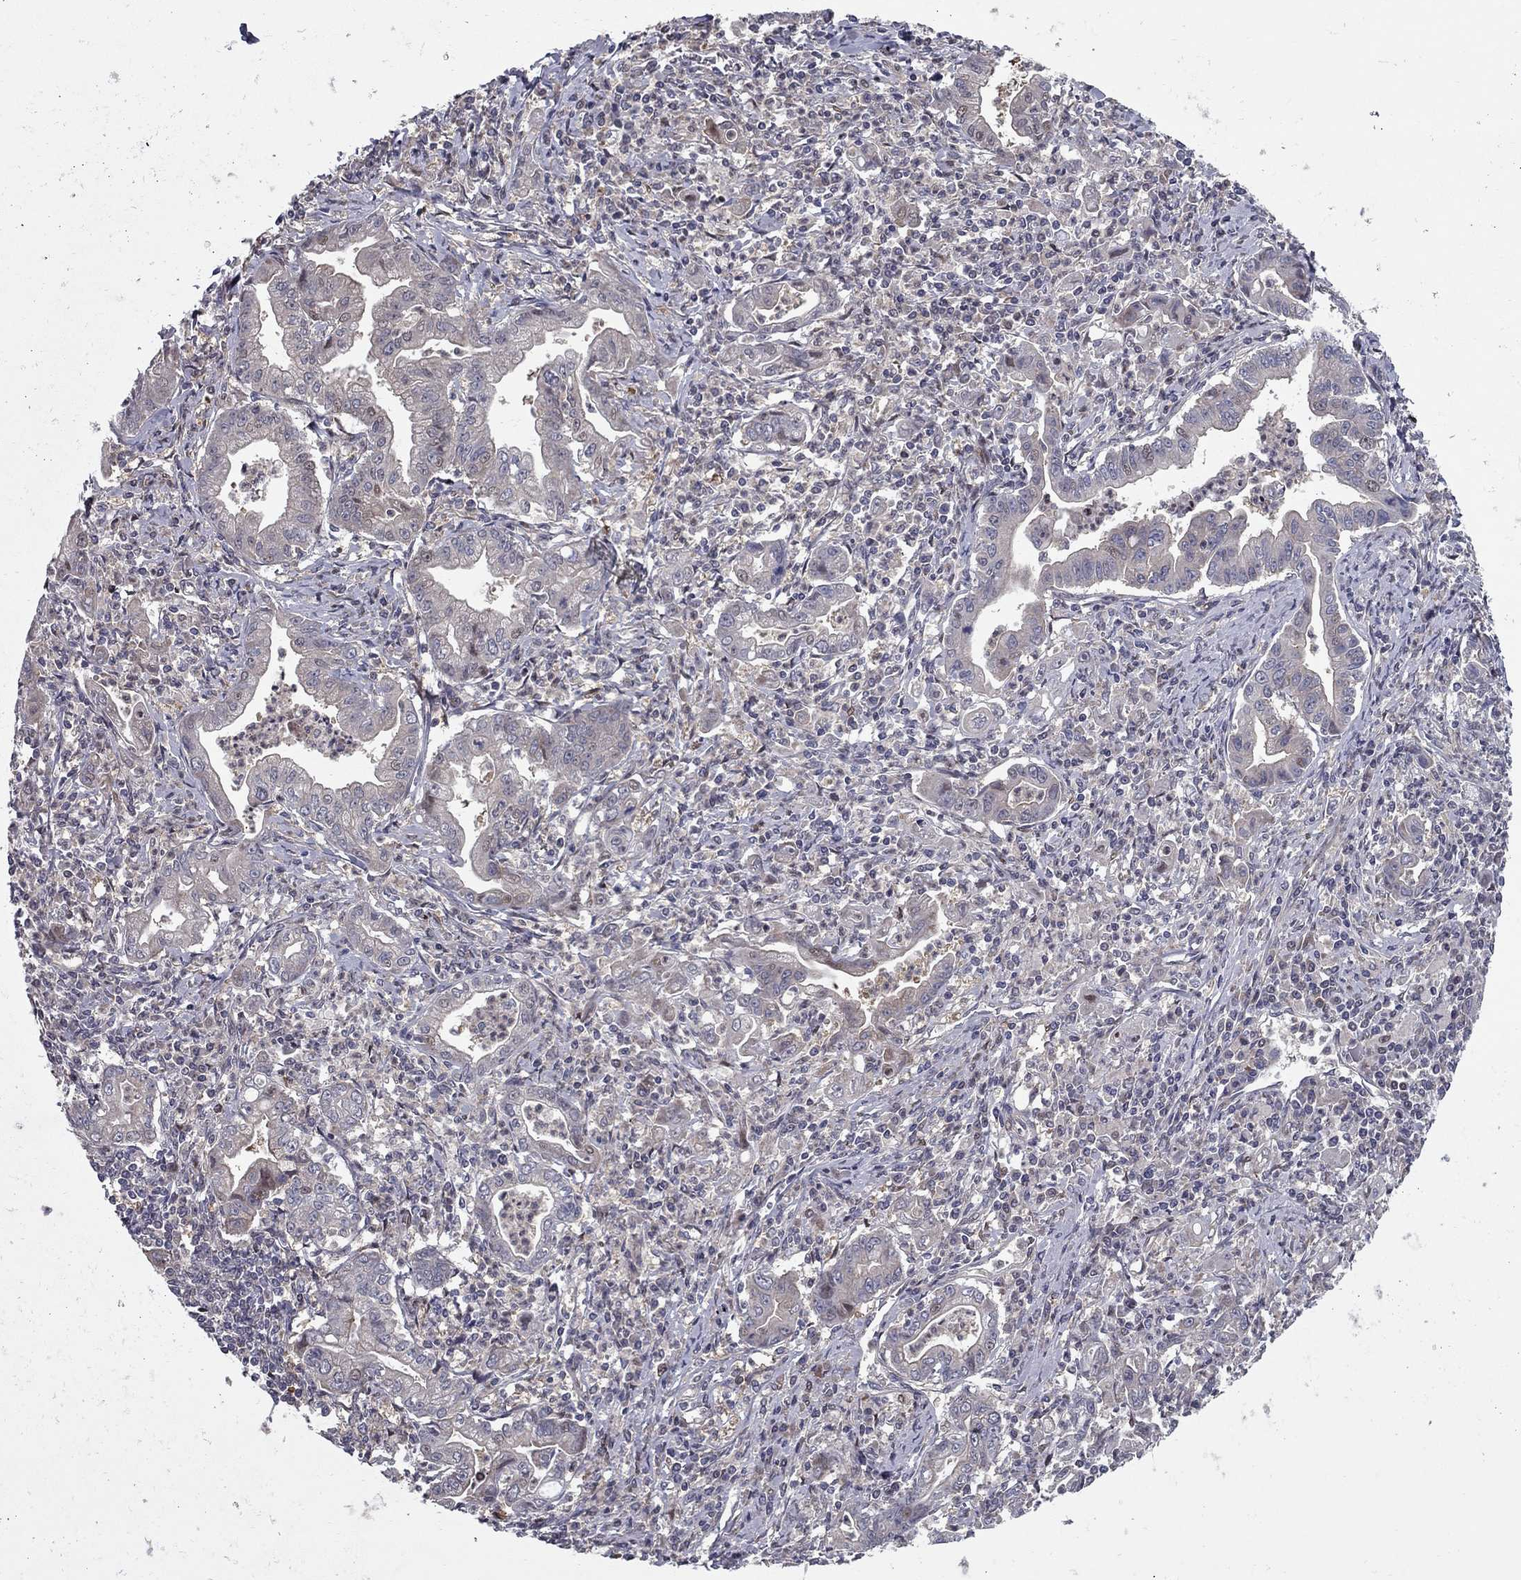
{"staining": {"intensity": "weak", "quantity": "<25%", "location": "cytoplasmic/membranous"}, "tissue": "stomach cancer", "cell_type": "Tumor cells", "image_type": "cancer", "snomed": [{"axis": "morphology", "description": "Adenocarcinoma, NOS"}, {"axis": "topography", "description": "Stomach, upper"}], "caption": "IHC photomicrograph of stomach adenocarcinoma stained for a protein (brown), which reveals no expression in tumor cells.", "gene": "DUSP7", "patient": {"sex": "female", "age": 79}}